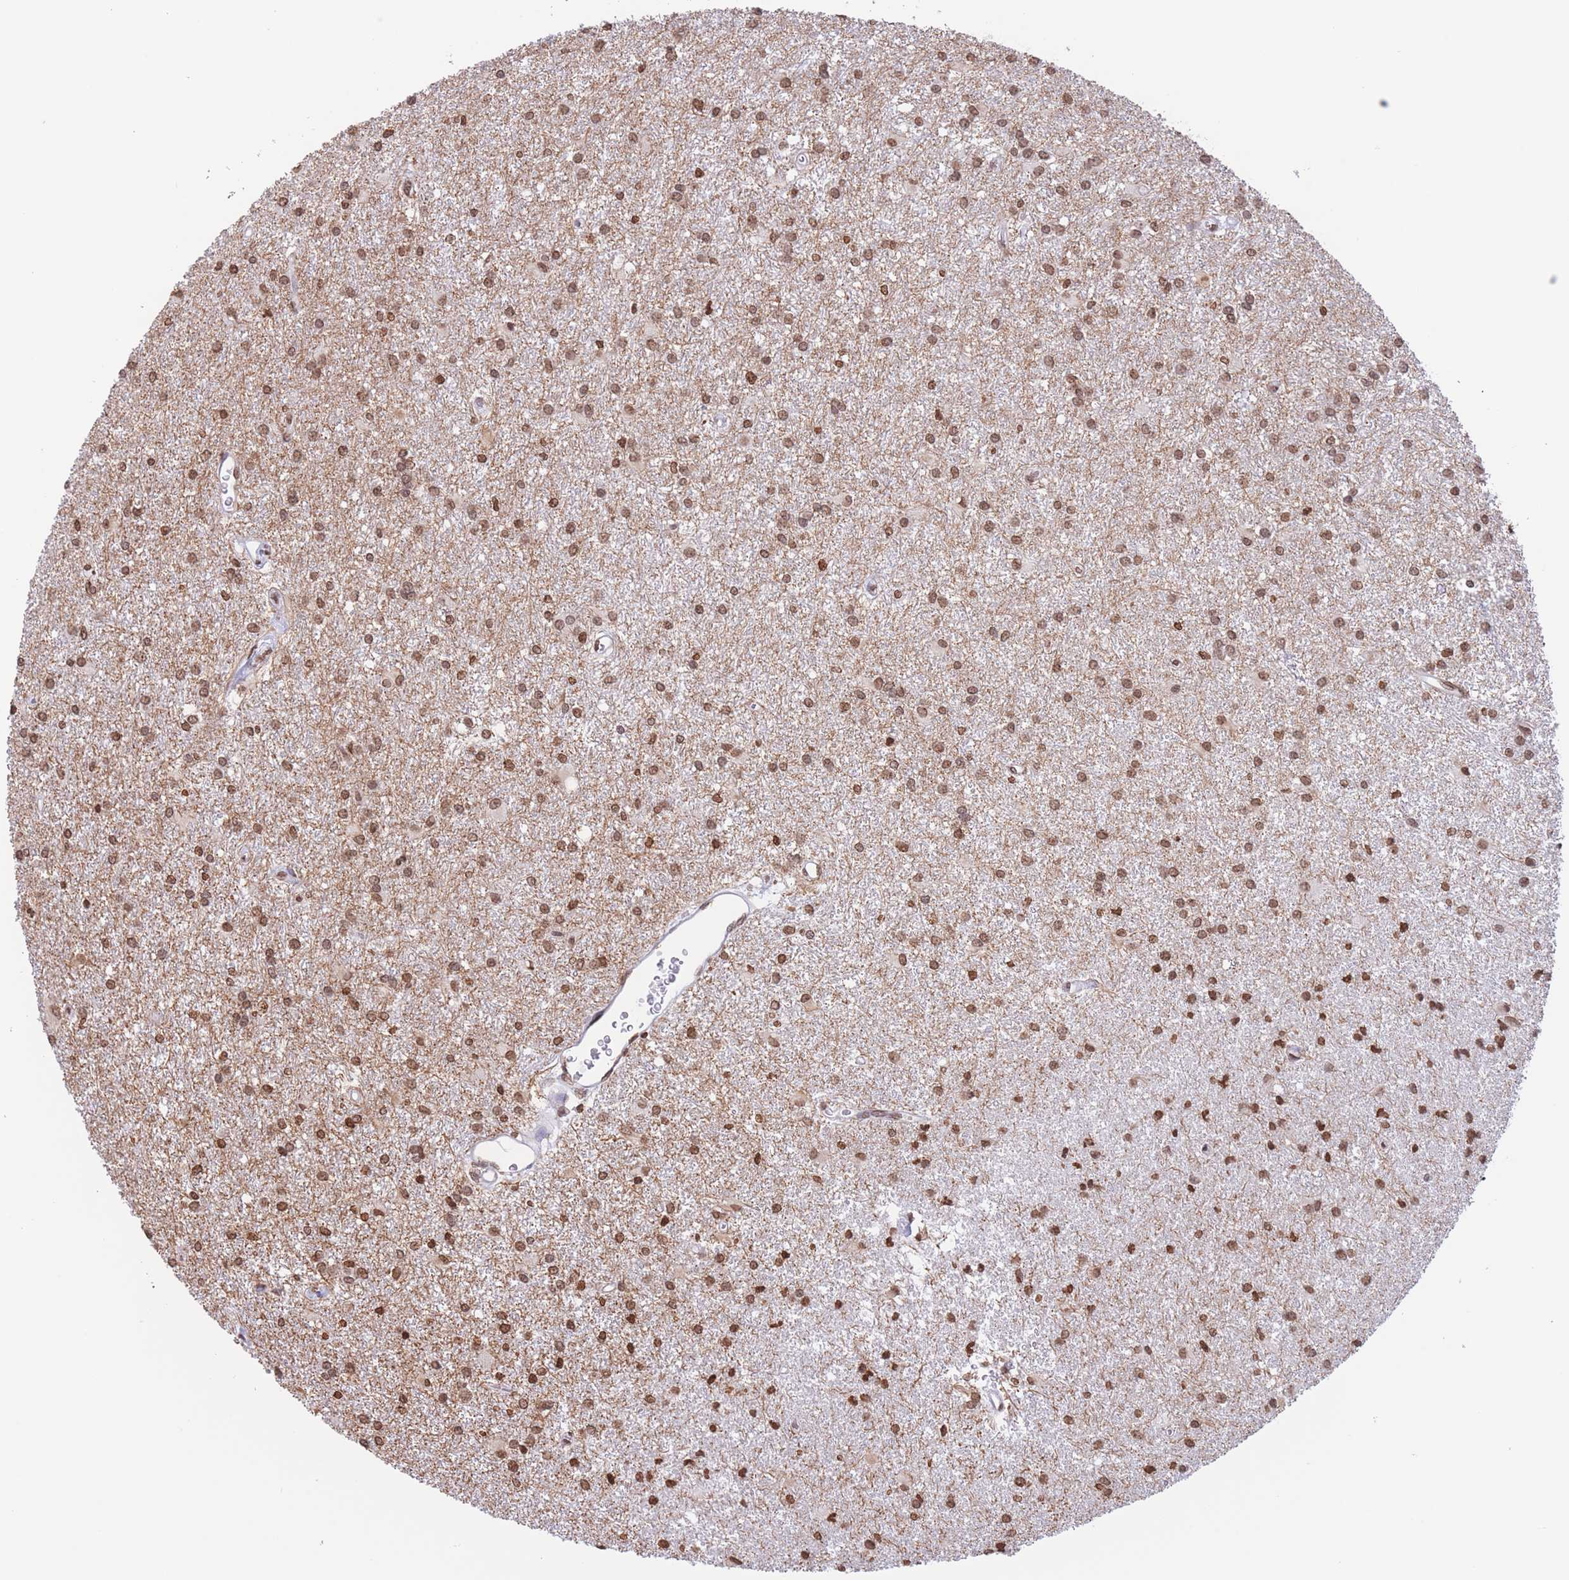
{"staining": {"intensity": "moderate", "quantity": ">75%", "location": "nuclear"}, "tissue": "glioma", "cell_type": "Tumor cells", "image_type": "cancer", "snomed": [{"axis": "morphology", "description": "Glioma, malignant, High grade"}, {"axis": "topography", "description": "Brain"}], "caption": "An image of human glioma stained for a protein shows moderate nuclear brown staining in tumor cells.", "gene": "H2BC11", "patient": {"sex": "female", "age": 50}}